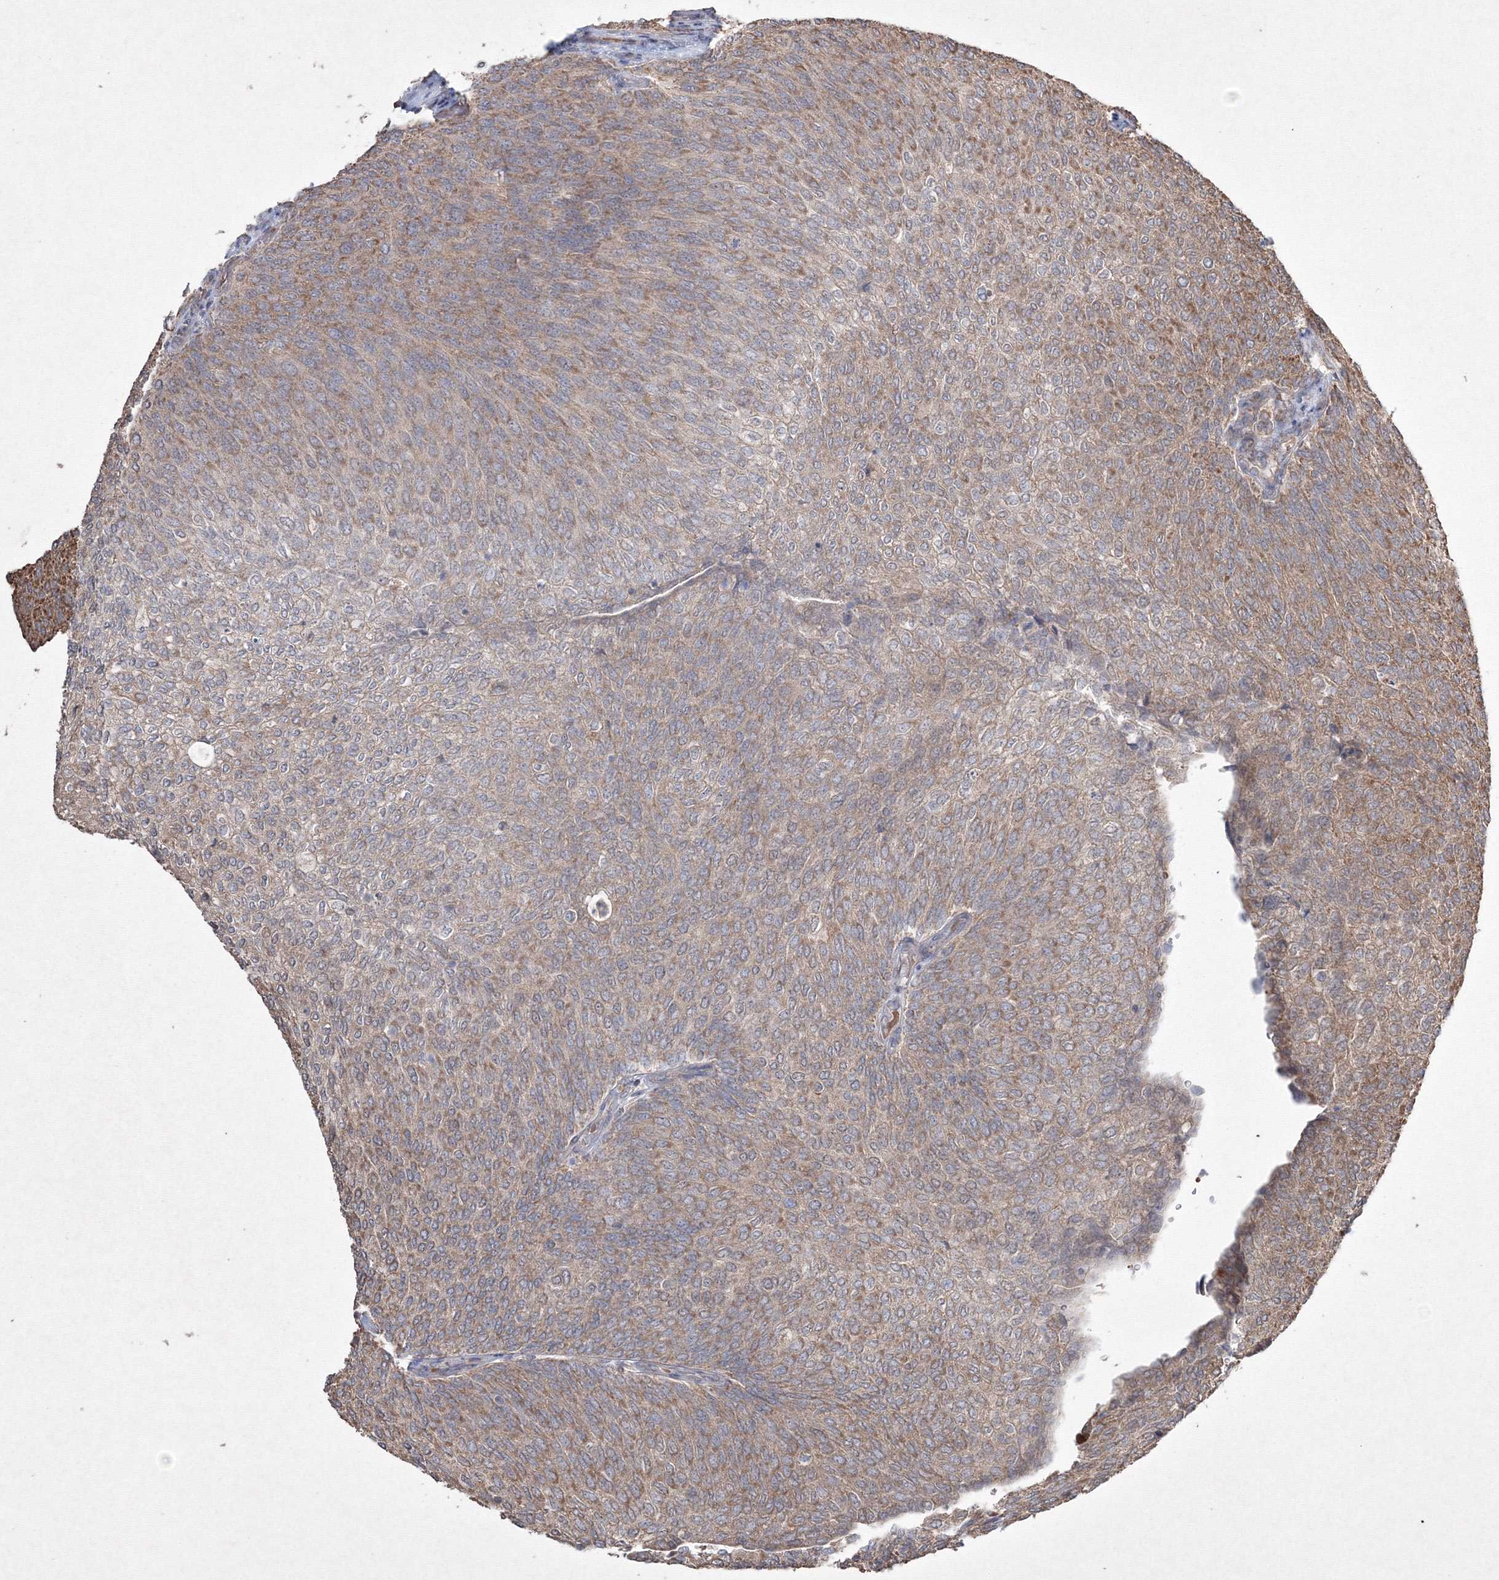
{"staining": {"intensity": "weak", "quantity": ">75%", "location": "cytoplasmic/membranous"}, "tissue": "urothelial cancer", "cell_type": "Tumor cells", "image_type": "cancer", "snomed": [{"axis": "morphology", "description": "Urothelial carcinoma, Low grade"}, {"axis": "topography", "description": "Urinary bladder"}], "caption": "DAB immunohistochemical staining of human urothelial cancer displays weak cytoplasmic/membranous protein staining in approximately >75% of tumor cells.", "gene": "GRSF1", "patient": {"sex": "female", "age": 79}}